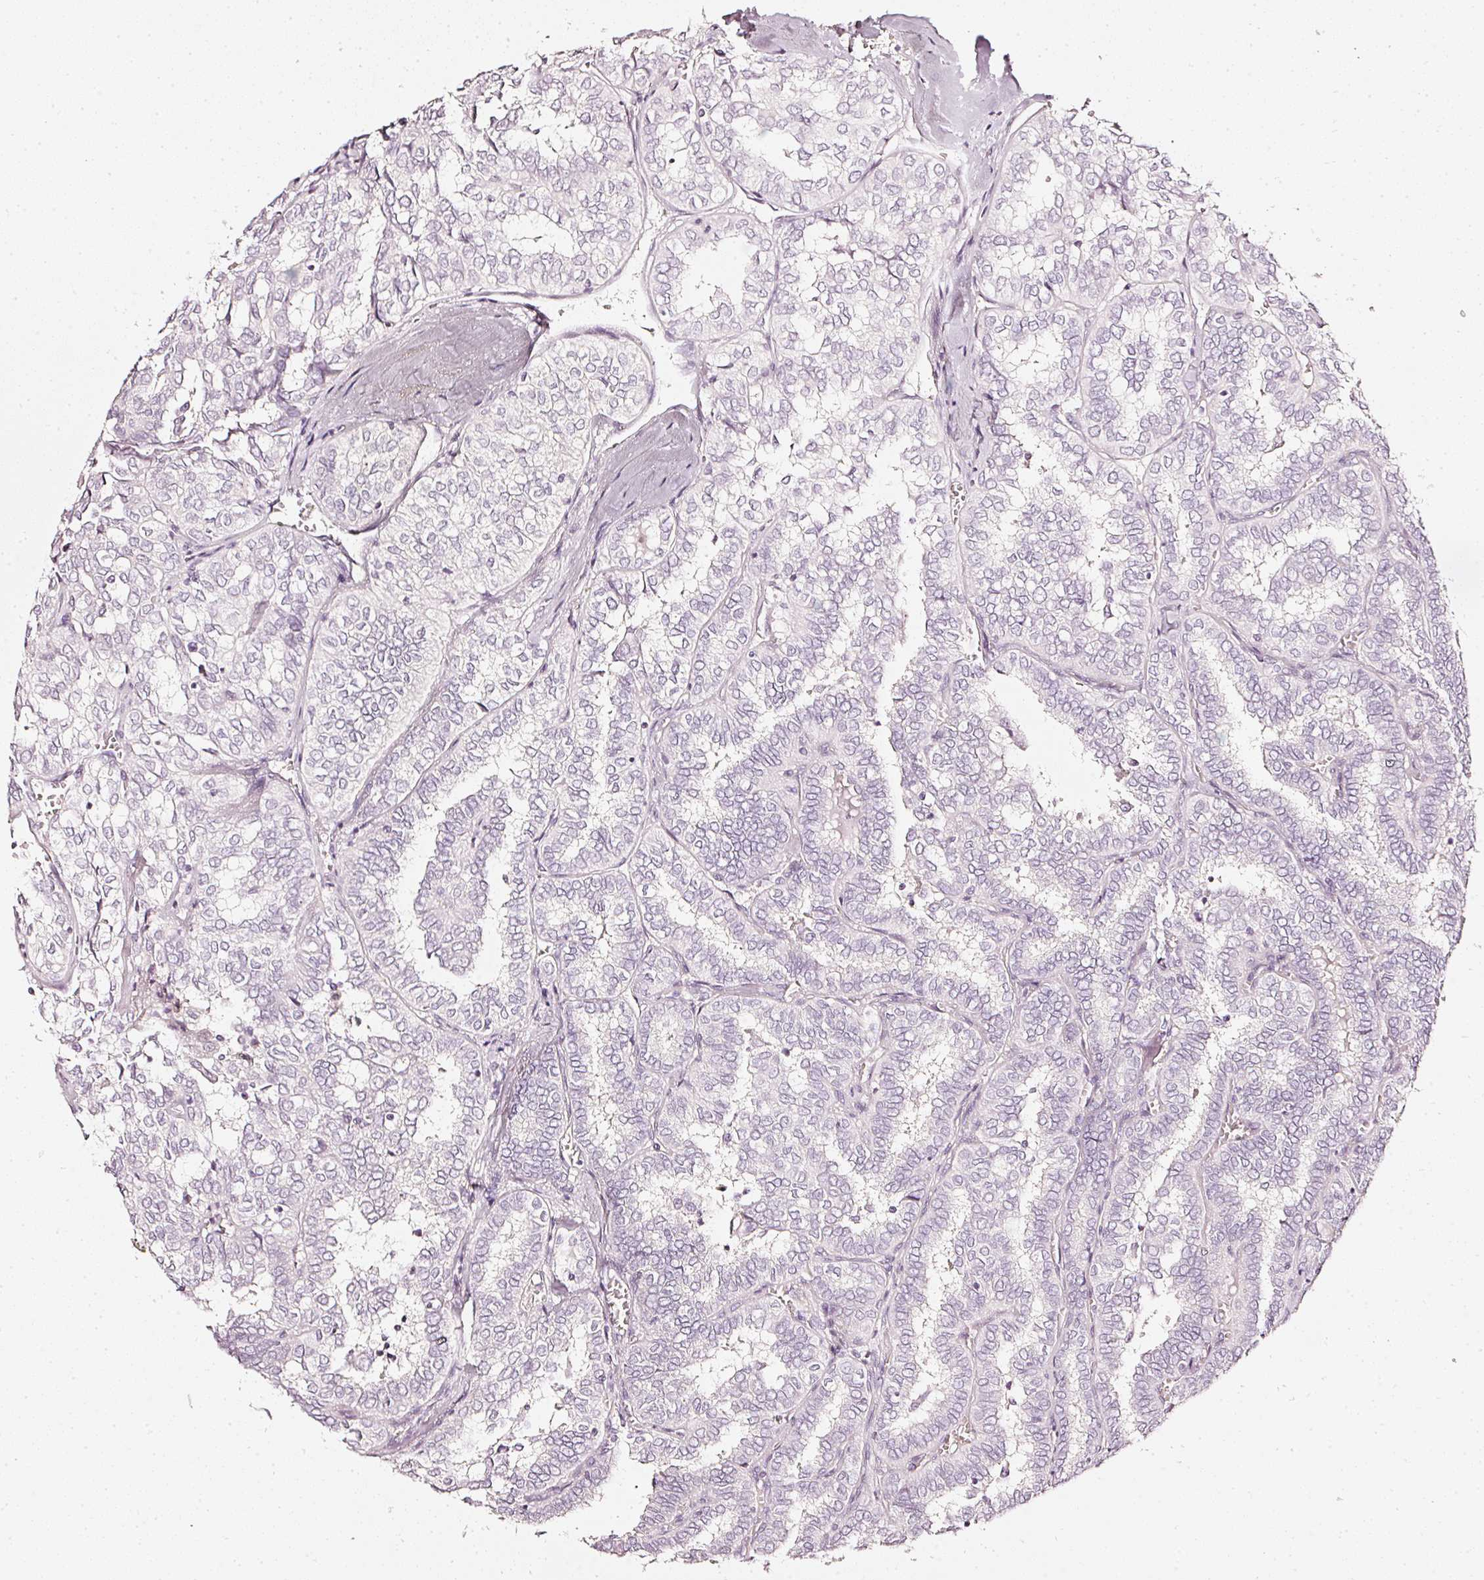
{"staining": {"intensity": "negative", "quantity": "none", "location": "none"}, "tissue": "thyroid cancer", "cell_type": "Tumor cells", "image_type": "cancer", "snomed": [{"axis": "morphology", "description": "Papillary adenocarcinoma, NOS"}, {"axis": "topography", "description": "Thyroid gland"}], "caption": "Papillary adenocarcinoma (thyroid) was stained to show a protein in brown. There is no significant expression in tumor cells.", "gene": "CNP", "patient": {"sex": "female", "age": 30}}